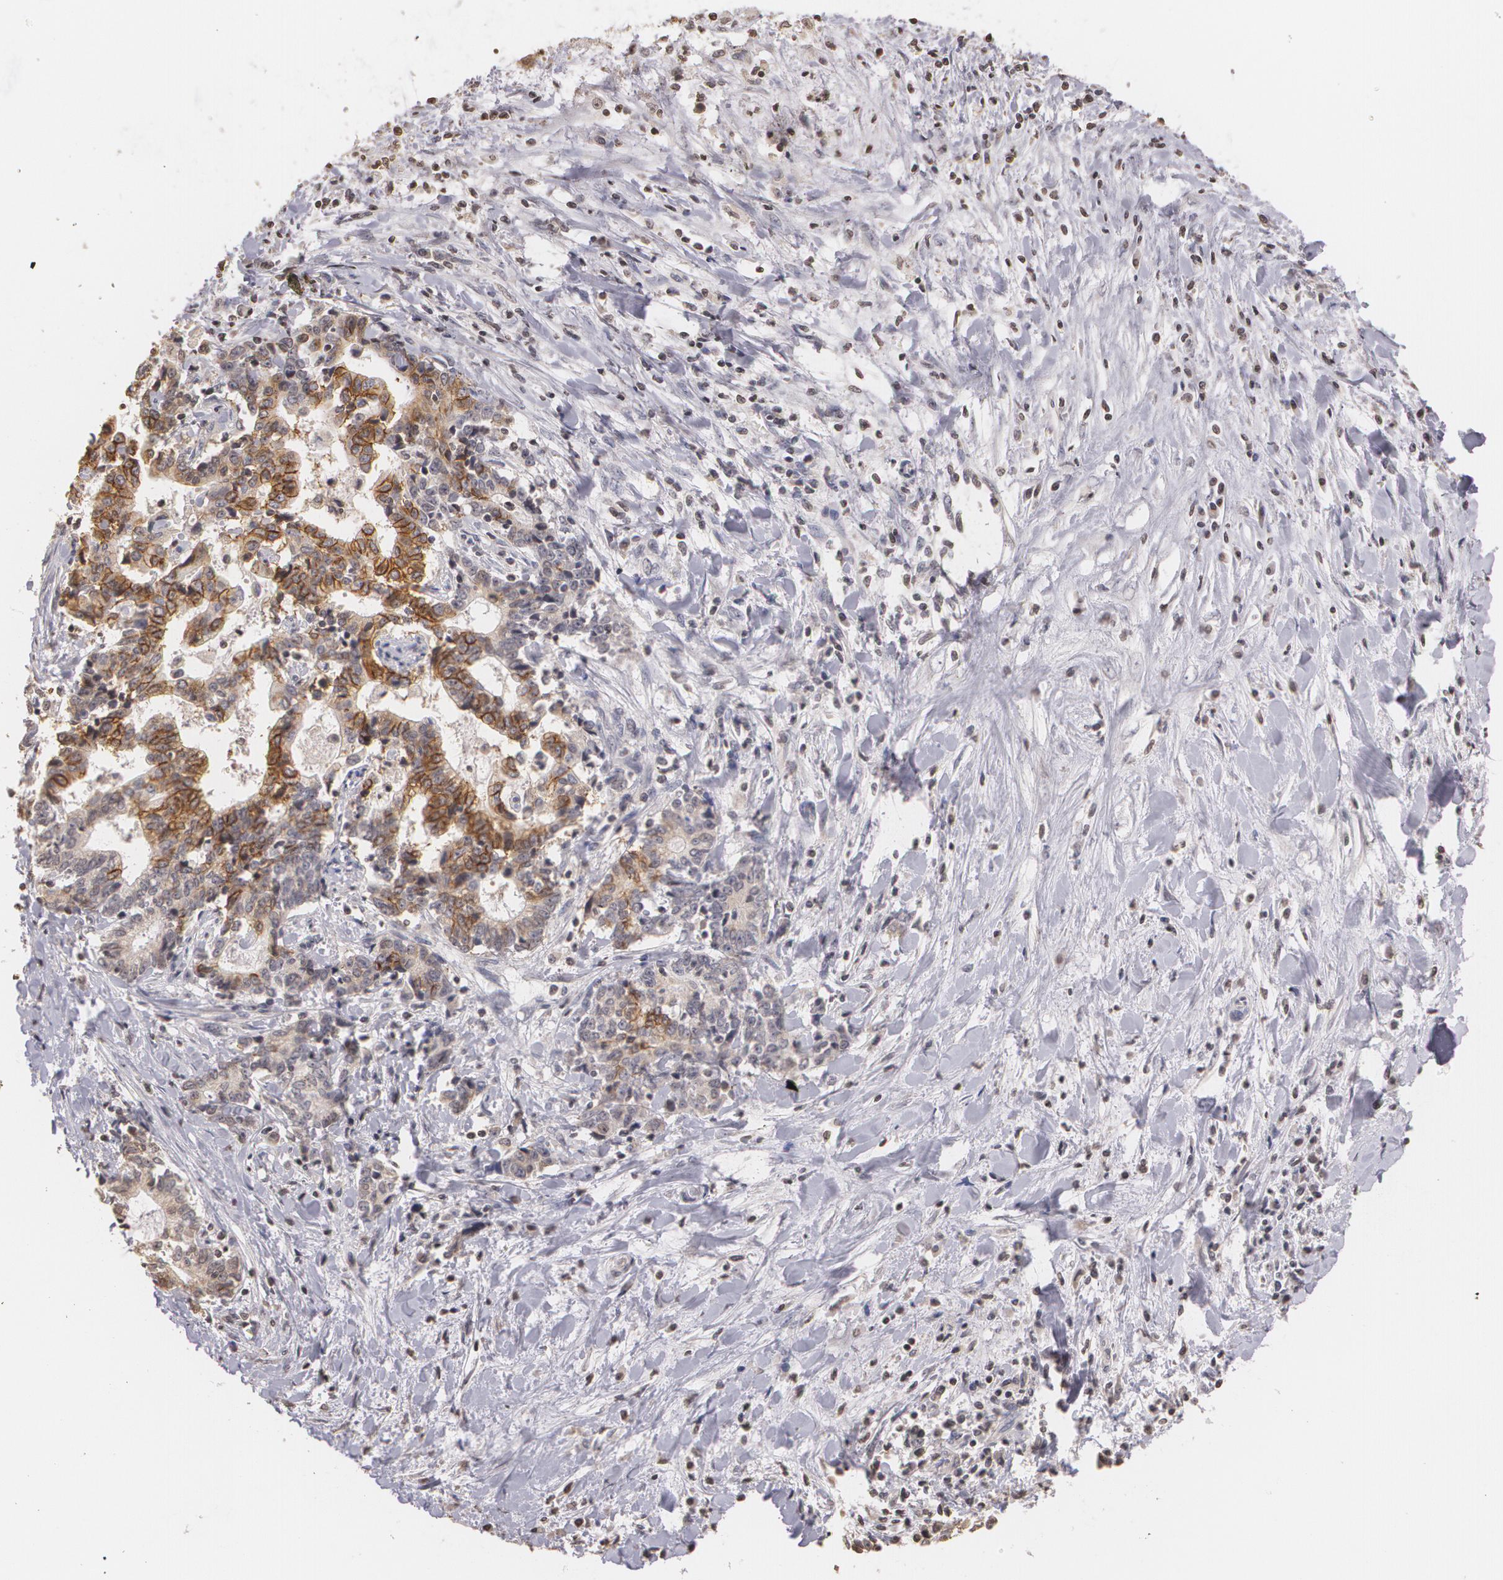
{"staining": {"intensity": "moderate", "quantity": "25%-75%", "location": "cytoplasmic/membranous"}, "tissue": "liver cancer", "cell_type": "Tumor cells", "image_type": "cancer", "snomed": [{"axis": "morphology", "description": "Cholangiocarcinoma"}, {"axis": "topography", "description": "Liver"}], "caption": "Immunohistochemical staining of liver cholangiocarcinoma shows medium levels of moderate cytoplasmic/membranous expression in about 25%-75% of tumor cells. (Stains: DAB in brown, nuclei in blue, Microscopy: brightfield microscopy at high magnification).", "gene": "THRB", "patient": {"sex": "male", "age": 57}}